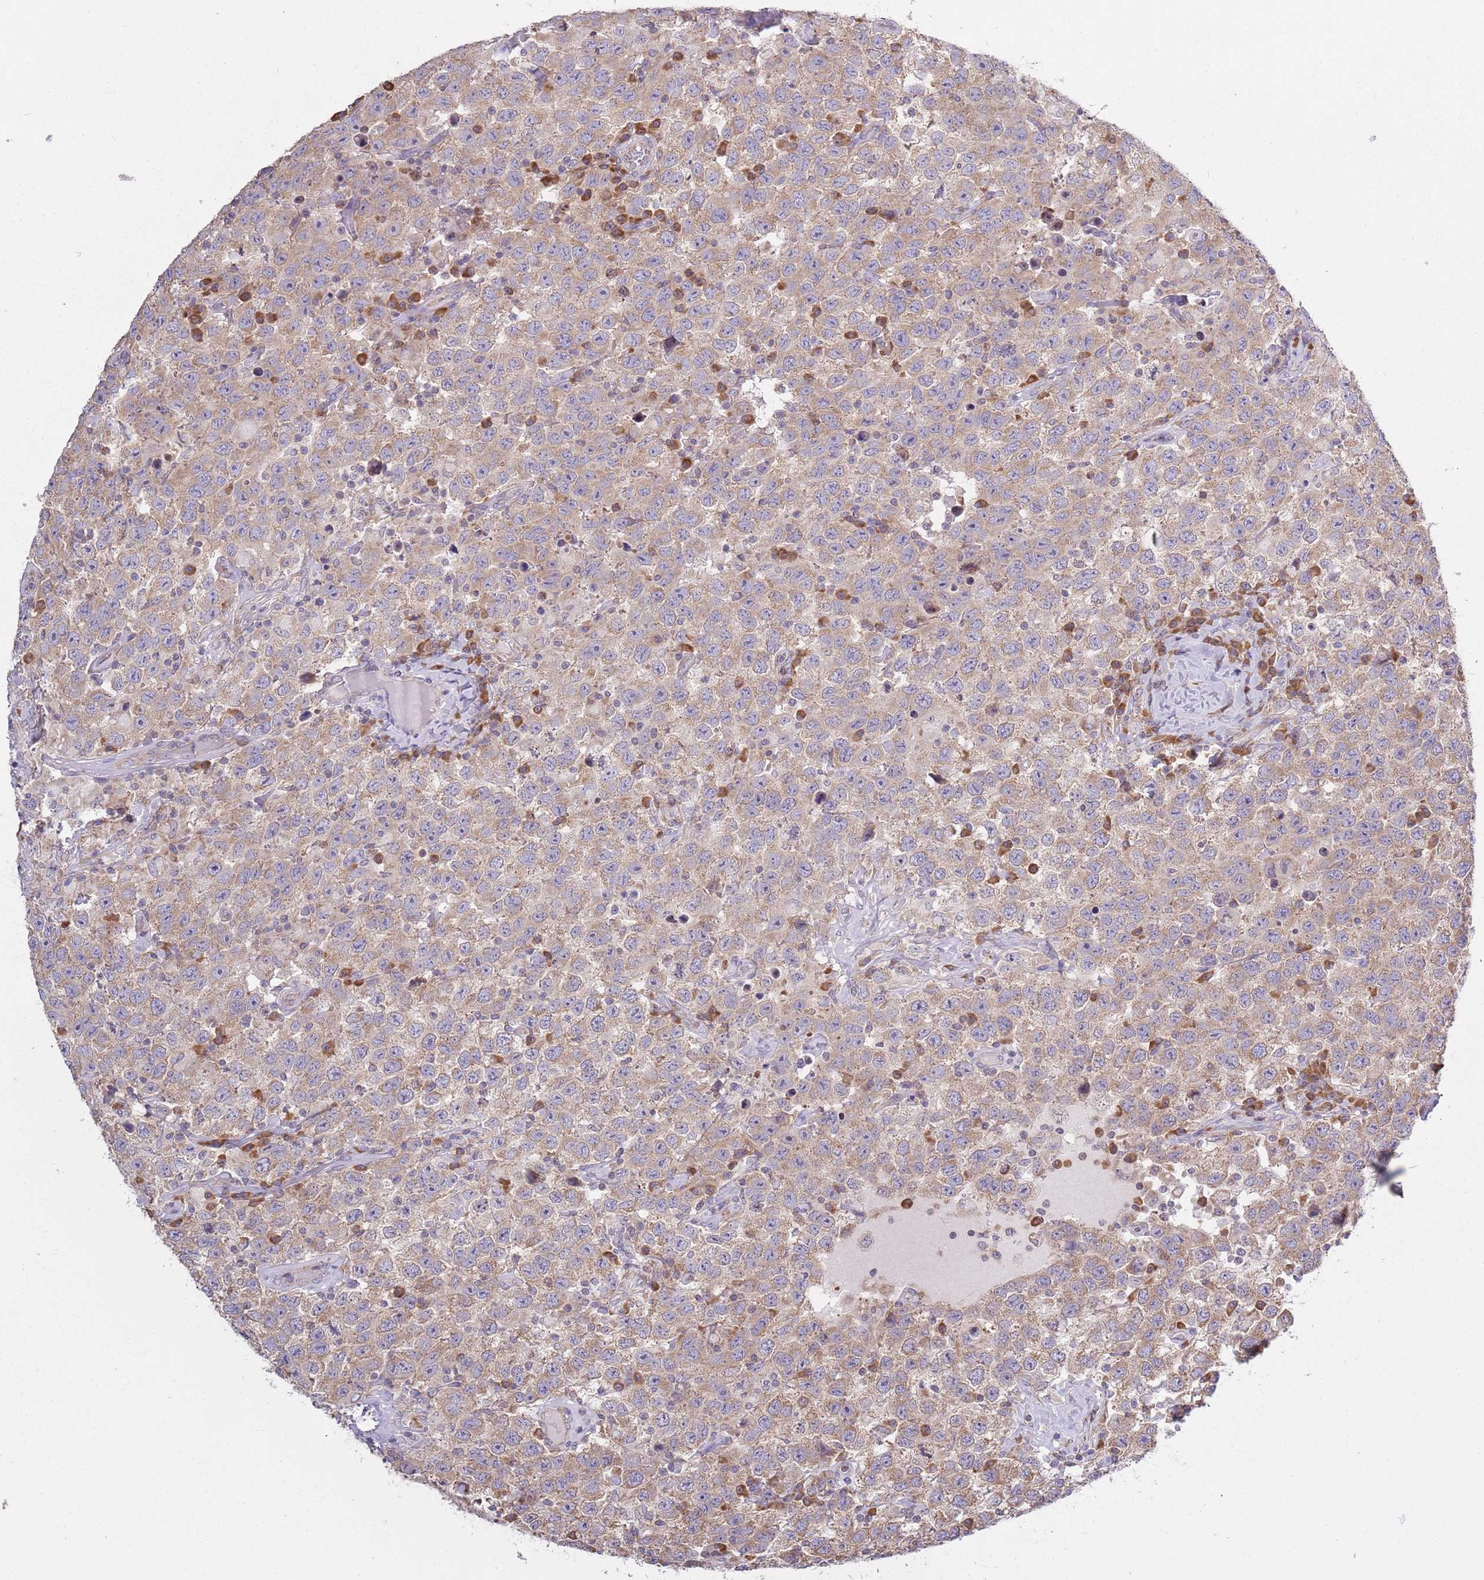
{"staining": {"intensity": "weak", "quantity": "25%-75%", "location": "cytoplasmic/membranous"}, "tissue": "testis cancer", "cell_type": "Tumor cells", "image_type": "cancer", "snomed": [{"axis": "morphology", "description": "Seminoma, NOS"}, {"axis": "topography", "description": "Testis"}], "caption": "This is a photomicrograph of IHC staining of seminoma (testis), which shows weak positivity in the cytoplasmic/membranous of tumor cells.", "gene": "RPL17-C18orf32", "patient": {"sex": "male", "age": 41}}